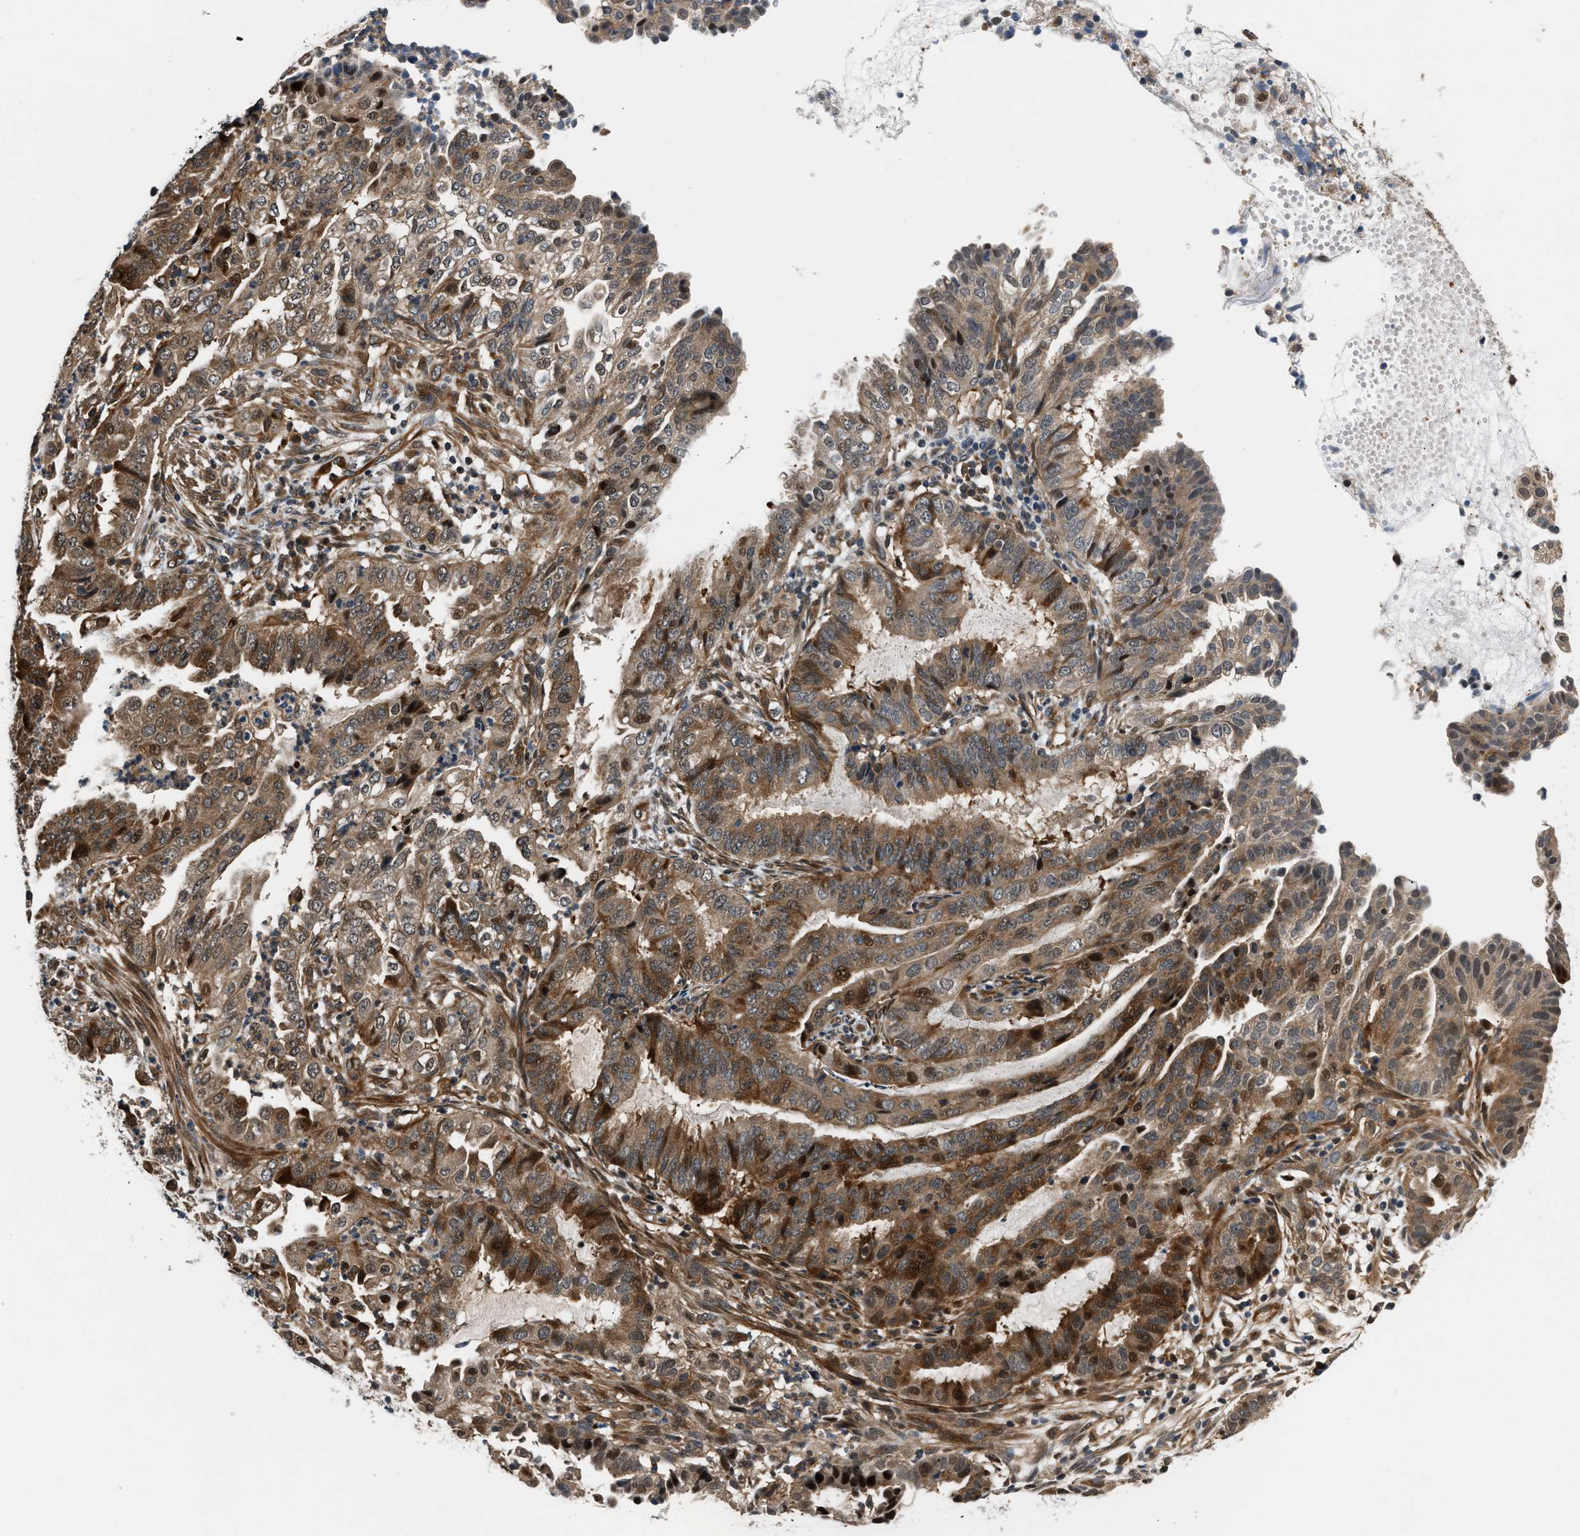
{"staining": {"intensity": "moderate", "quantity": ">75%", "location": "cytoplasmic/membranous"}, "tissue": "endometrial cancer", "cell_type": "Tumor cells", "image_type": "cancer", "snomed": [{"axis": "morphology", "description": "Adenocarcinoma, NOS"}, {"axis": "topography", "description": "Endometrium"}], "caption": "The histopathology image demonstrates immunohistochemical staining of endometrial cancer (adenocarcinoma). There is moderate cytoplasmic/membranous expression is present in about >75% of tumor cells. (IHC, brightfield microscopy, high magnification).", "gene": "TUT7", "patient": {"sex": "female", "age": 51}}